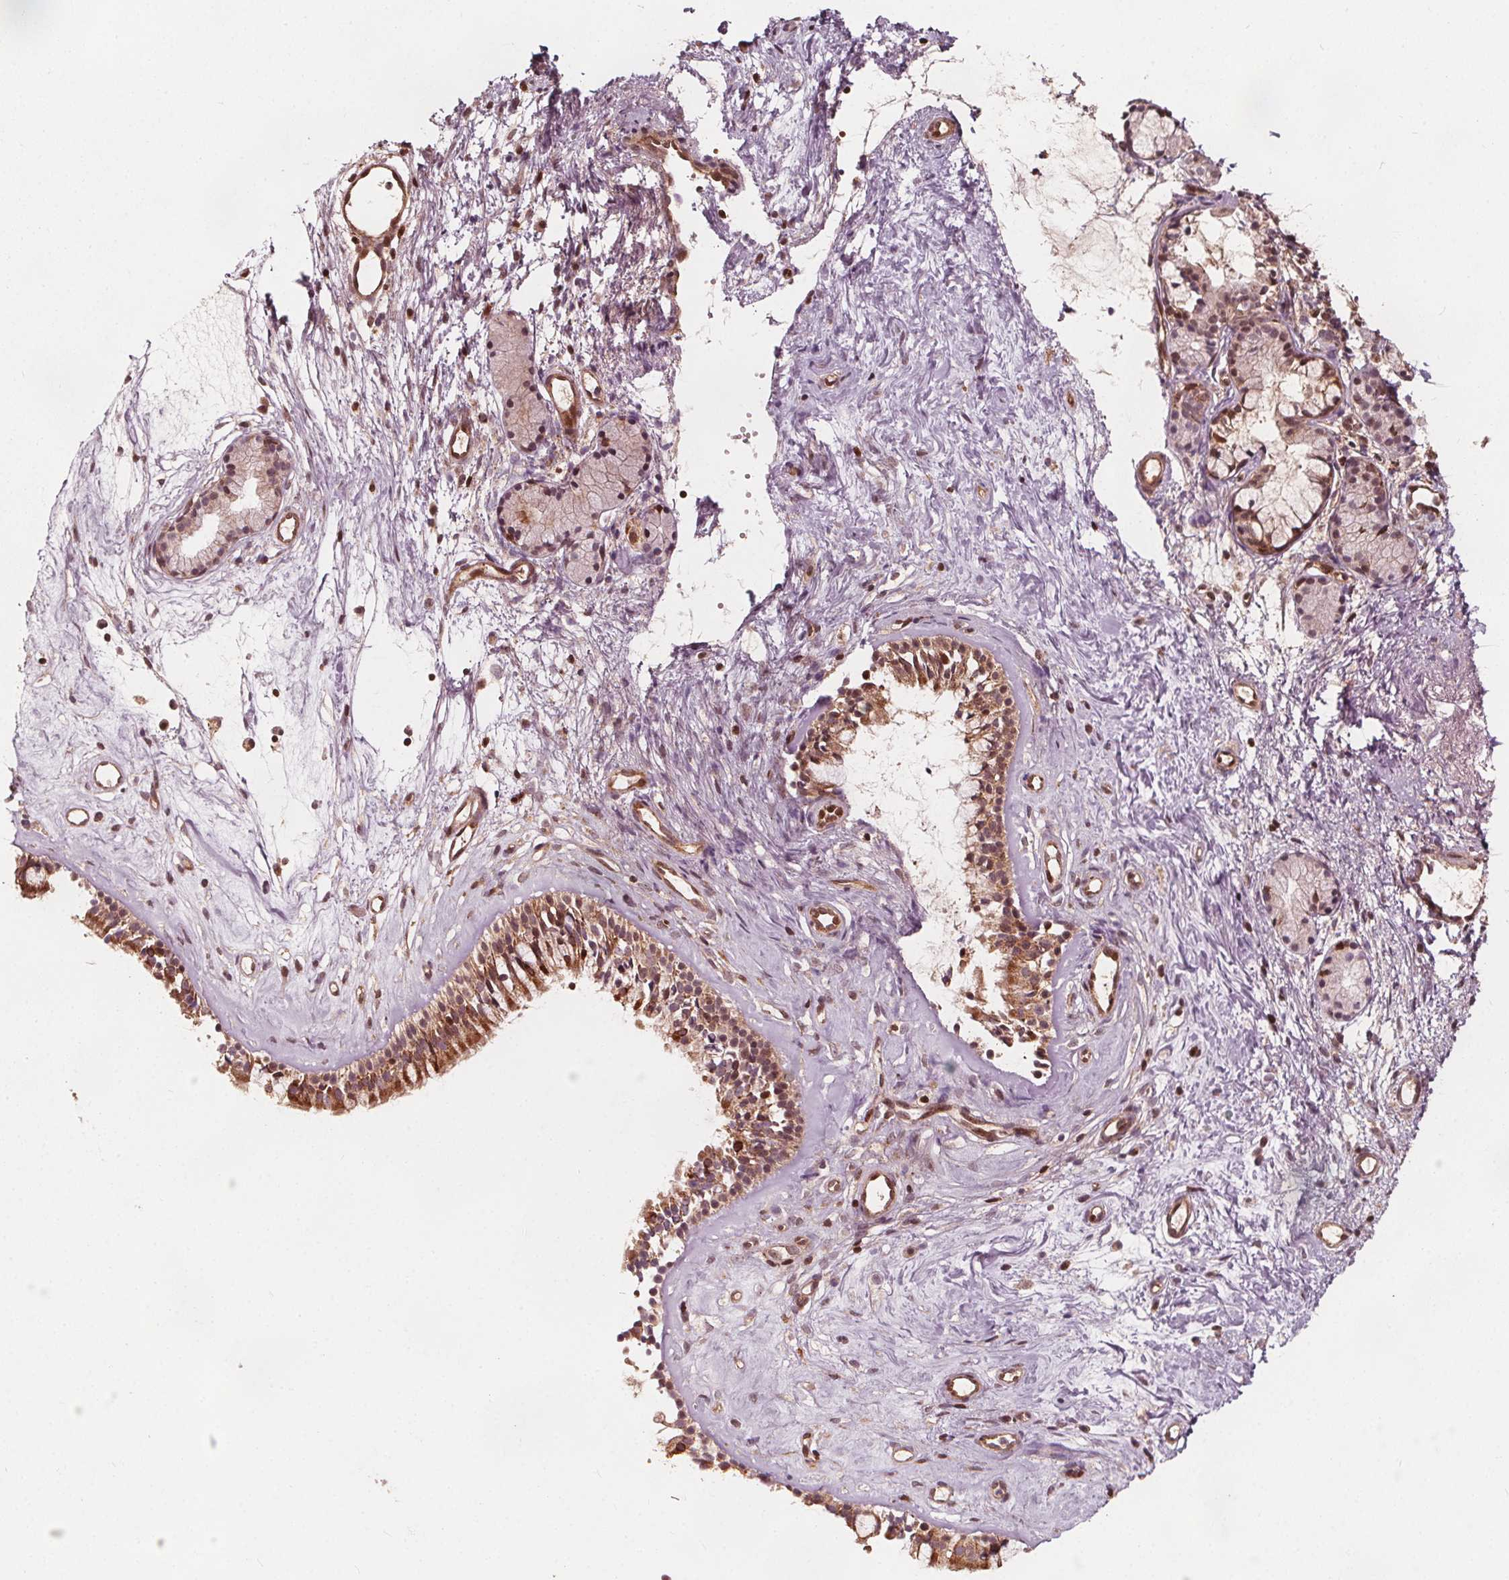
{"staining": {"intensity": "moderate", "quantity": ">75%", "location": "cytoplasmic/membranous,nuclear"}, "tissue": "nasopharynx", "cell_type": "Respiratory epithelial cells", "image_type": "normal", "snomed": [{"axis": "morphology", "description": "Normal tissue, NOS"}, {"axis": "topography", "description": "Nasopharynx"}], "caption": "A medium amount of moderate cytoplasmic/membranous,nuclear staining is present in about >75% of respiratory epithelial cells in normal nasopharynx.", "gene": "AIP", "patient": {"sex": "female", "age": 52}}